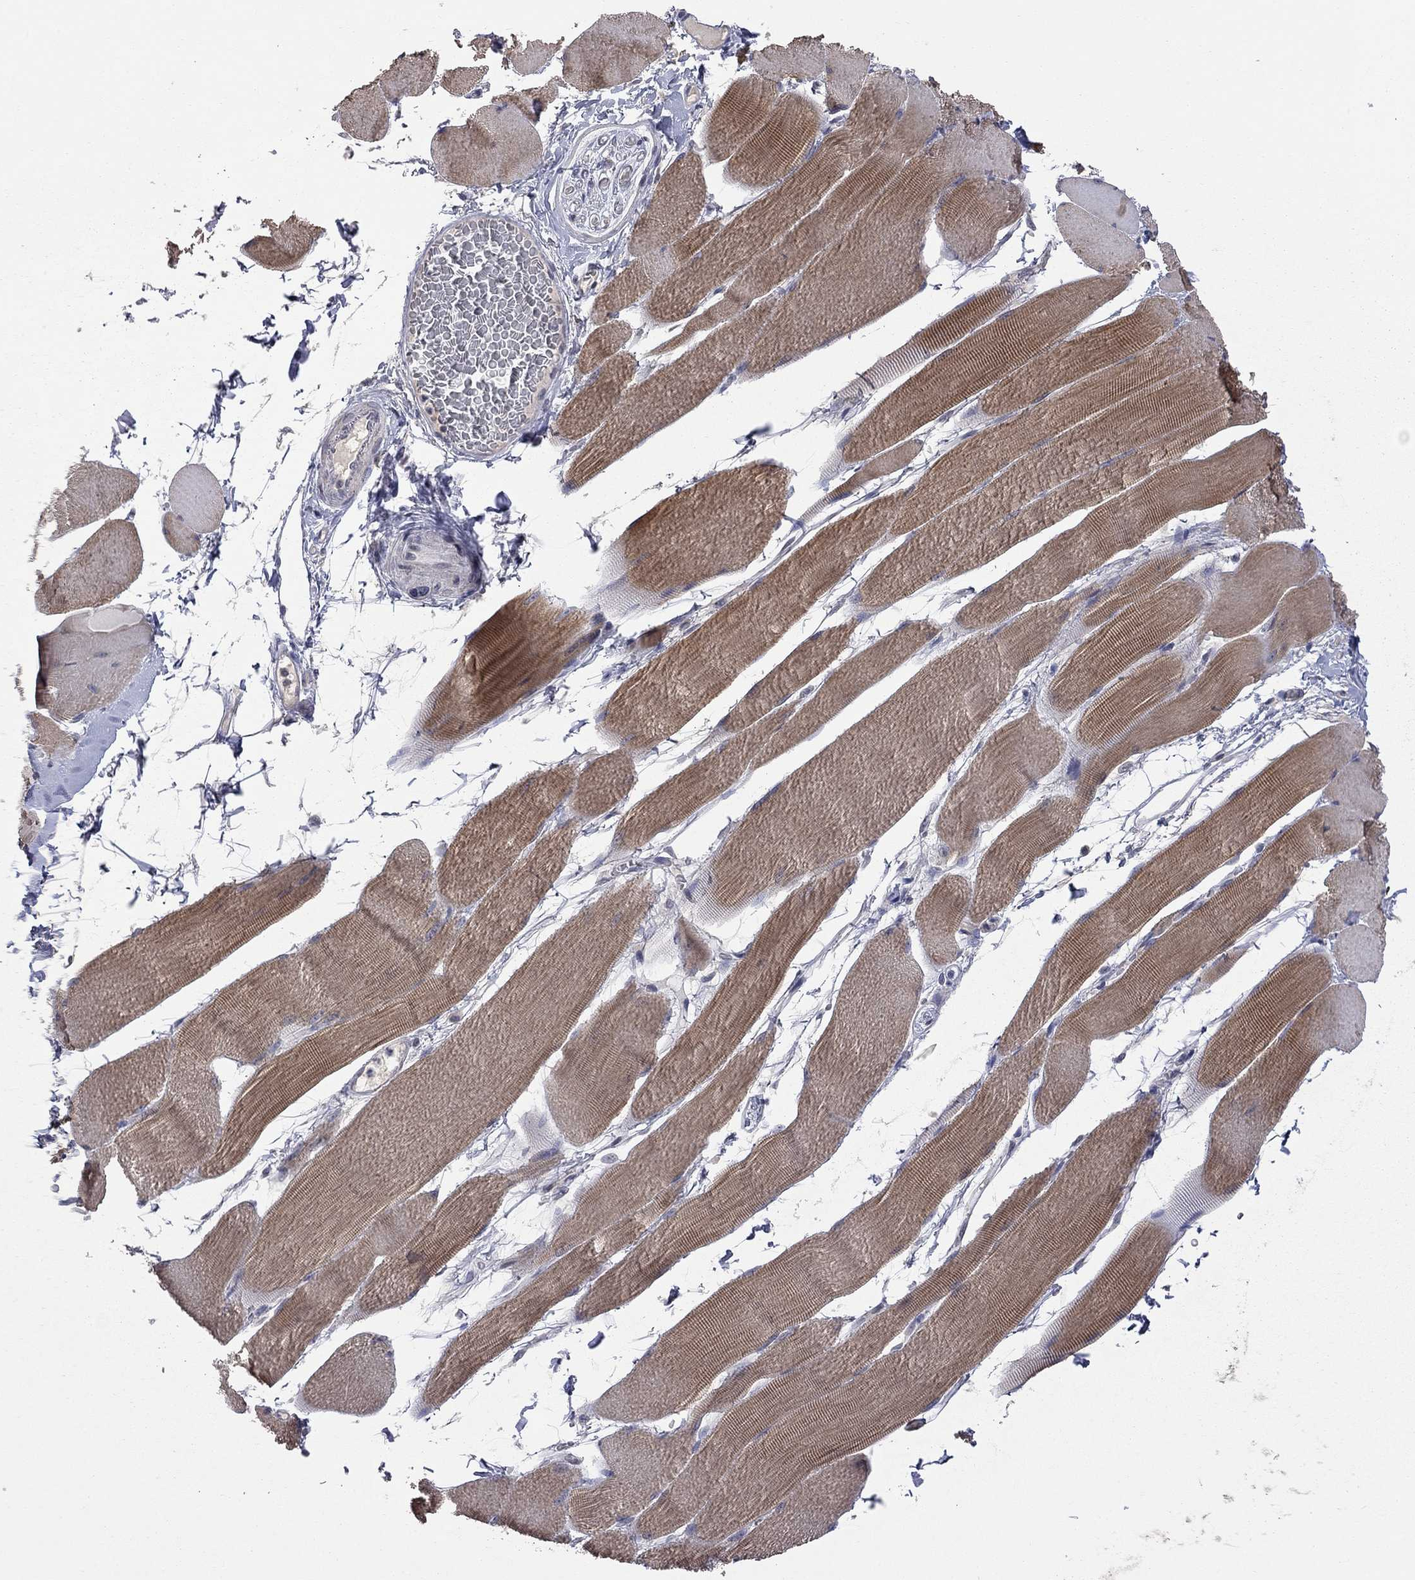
{"staining": {"intensity": "moderate", "quantity": "25%-75%", "location": "cytoplasmic/membranous"}, "tissue": "skeletal muscle", "cell_type": "Myocytes", "image_type": "normal", "snomed": [{"axis": "morphology", "description": "Normal tissue, NOS"}, {"axis": "topography", "description": "Skeletal muscle"}], "caption": "Protein analysis of unremarkable skeletal muscle displays moderate cytoplasmic/membranous staining in about 25%-75% of myocytes.", "gene": "FABP12", "patient": {"sex": "male", "age": 56}}